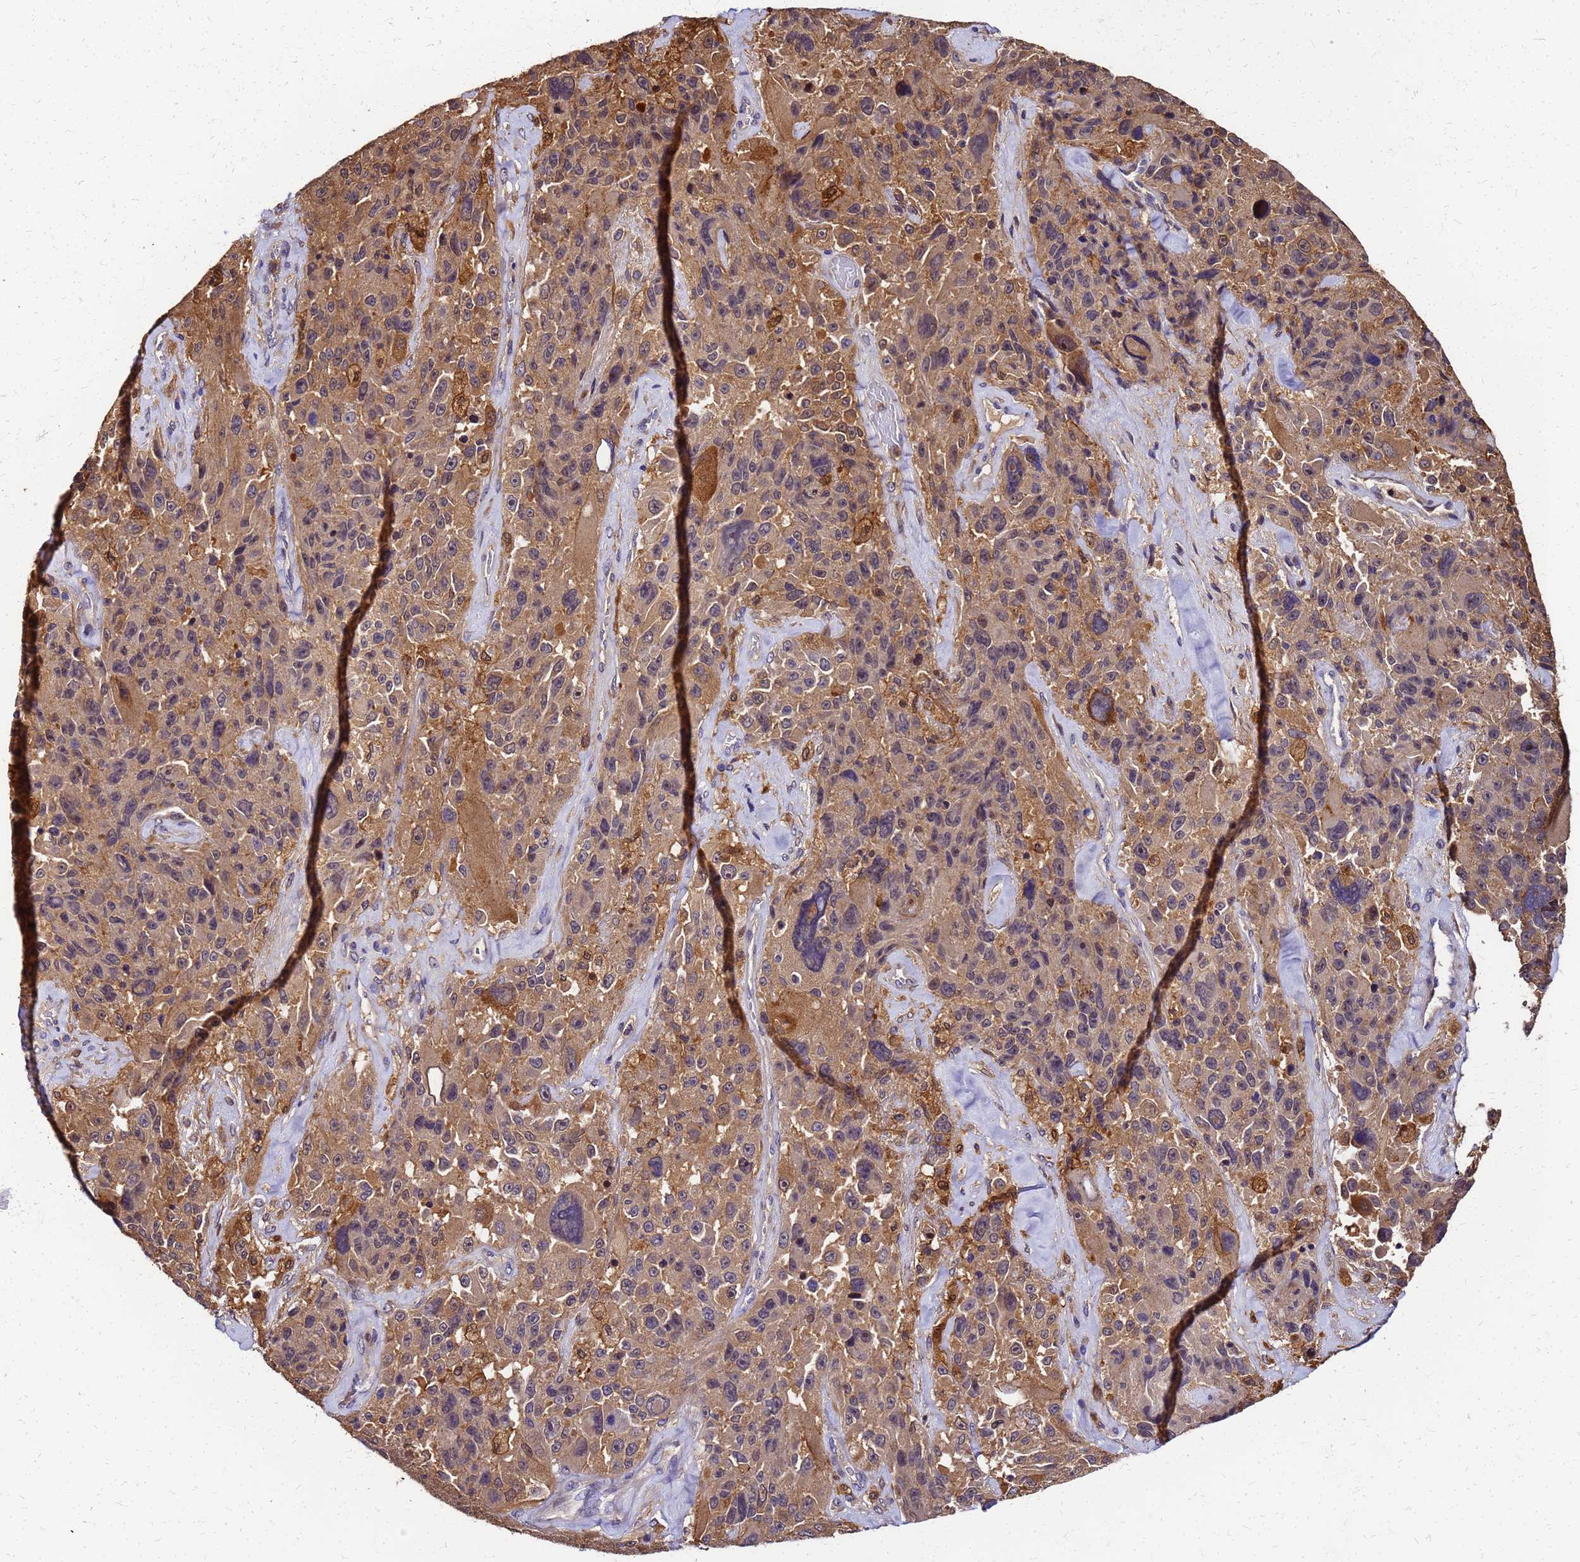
{"staining": {"intensity": "moderate", "quantity": ">75%", "location": "cytoplasmic/membranous"}, "tissue": "melanoma", "cell_type": "Tumor cells", "image_type": "cancer", "snomed": [{"axis": "morphology", "description": "Malignant melanoma, Metastatic site"}, {"axis": "topography", "description": "Lymph node"}], "caption": "Immunohistochemistry image of neoplastic tissue: melanoma stained using IHC shows medium levels of moderate protein expression localized specifically in the cytoplasmic/membranous of tumor cells, appearing as a cytoplasmic/membranous brown color.", "gene": "S100A11", "patient": {"sex": "male", "age": 62}}